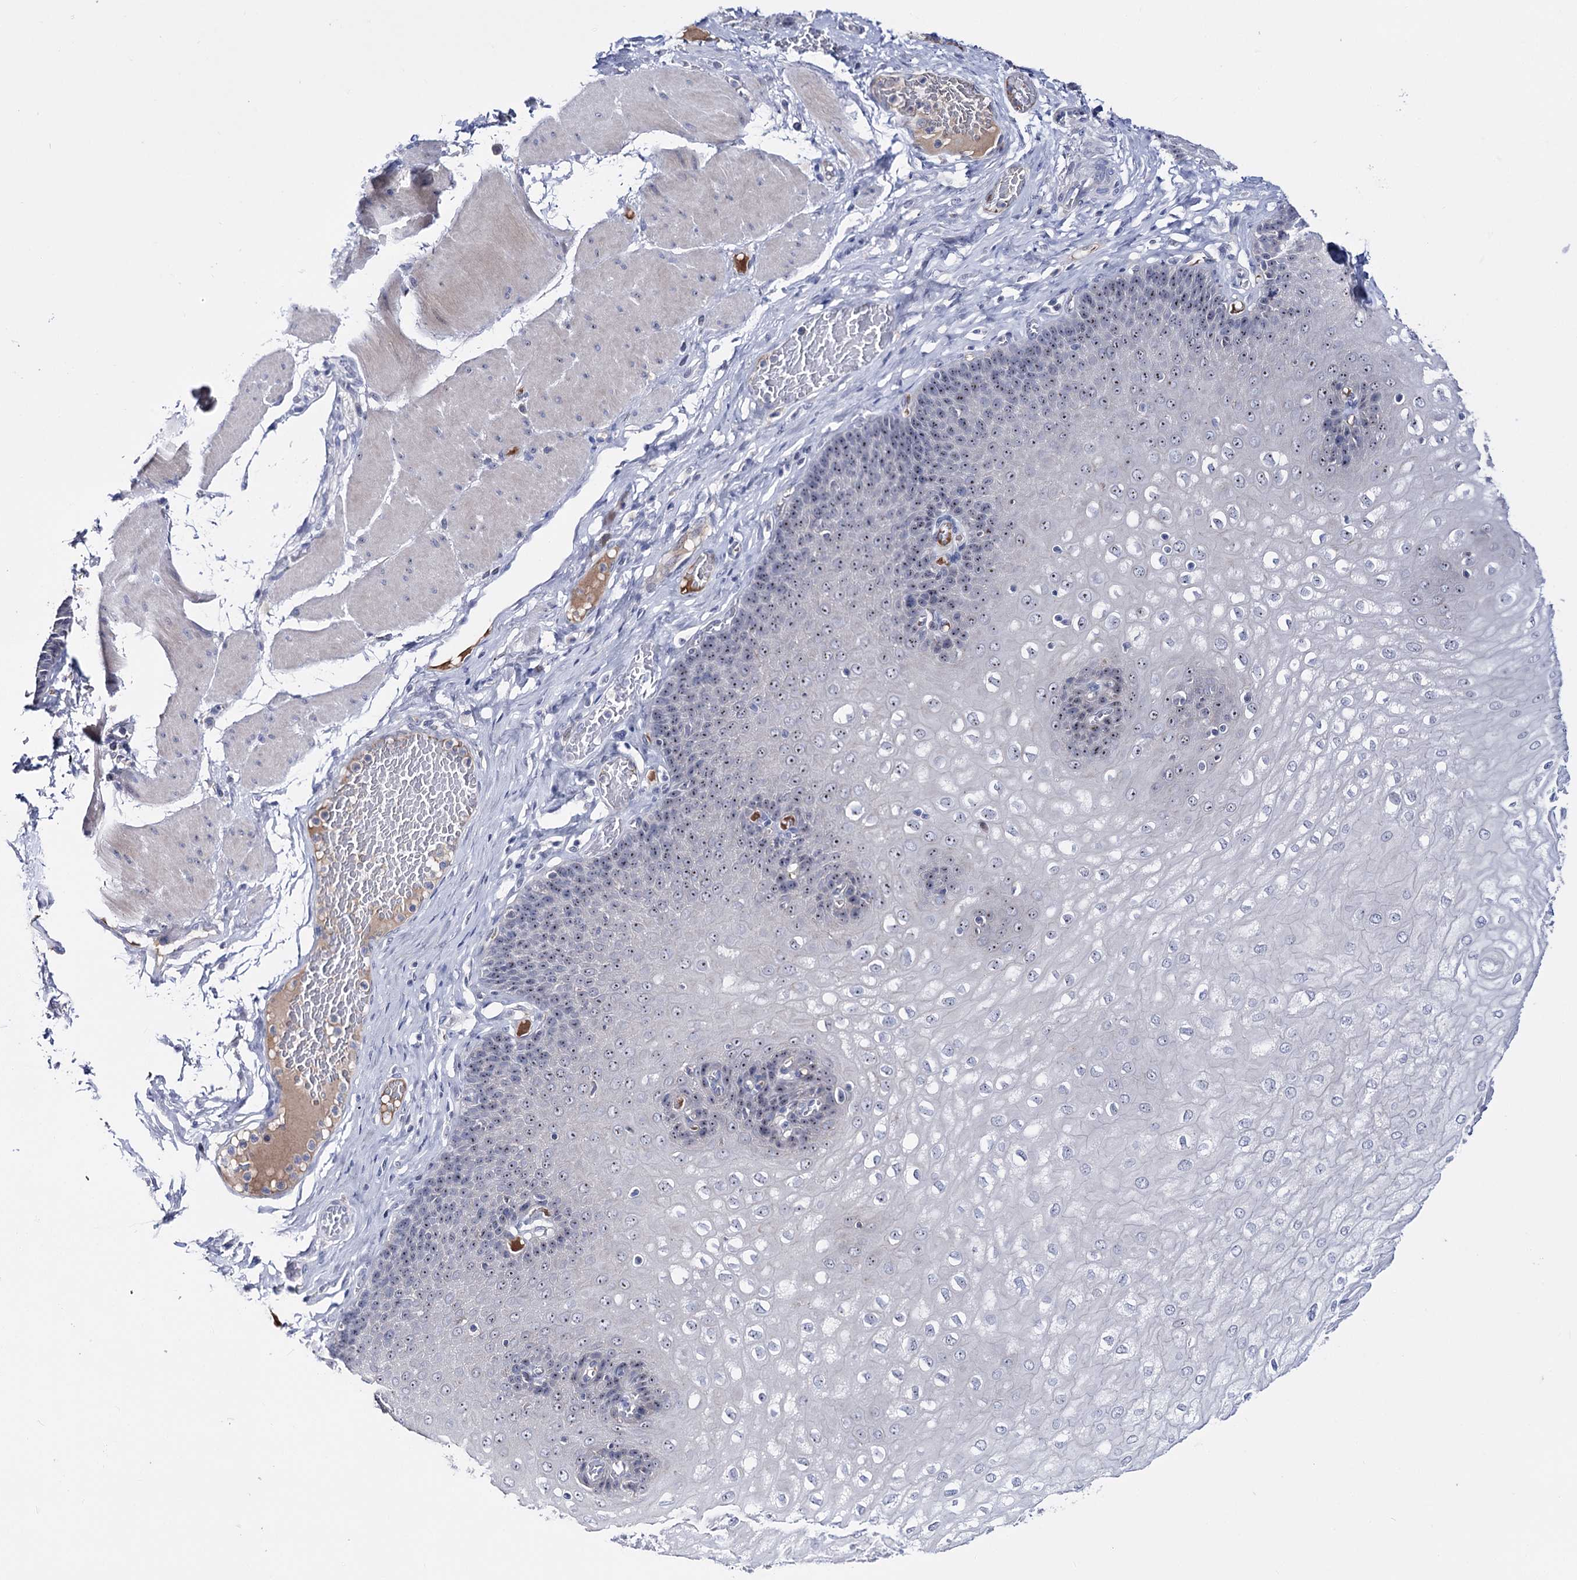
{"staining": {"intensity": "moderate", "quantity": "25%-75%", "location": "nuclear"}, "tissue": "esophagus", "cell_type": "Squamous epithelial cells", "image_type": "normal", "snomed": [{"axis": "morphology", "description": "Normal tissue, NOS"}, {"axis": "topography", "description": "Esophagus"}], "caption": "High-magnification brightfield microscopy of unremarkable esophagus stained with DAB (brown) and counterstained with hematoxylin (blue). squamous epithelial cells exhibit moderate nuclear expression is identified in about25%-75% of cells. The protein of interest is shown in brown color, while the nuclei are stained blue.", "gene": "PCGF5", "patient": {"sex": "male", "age": 60}}